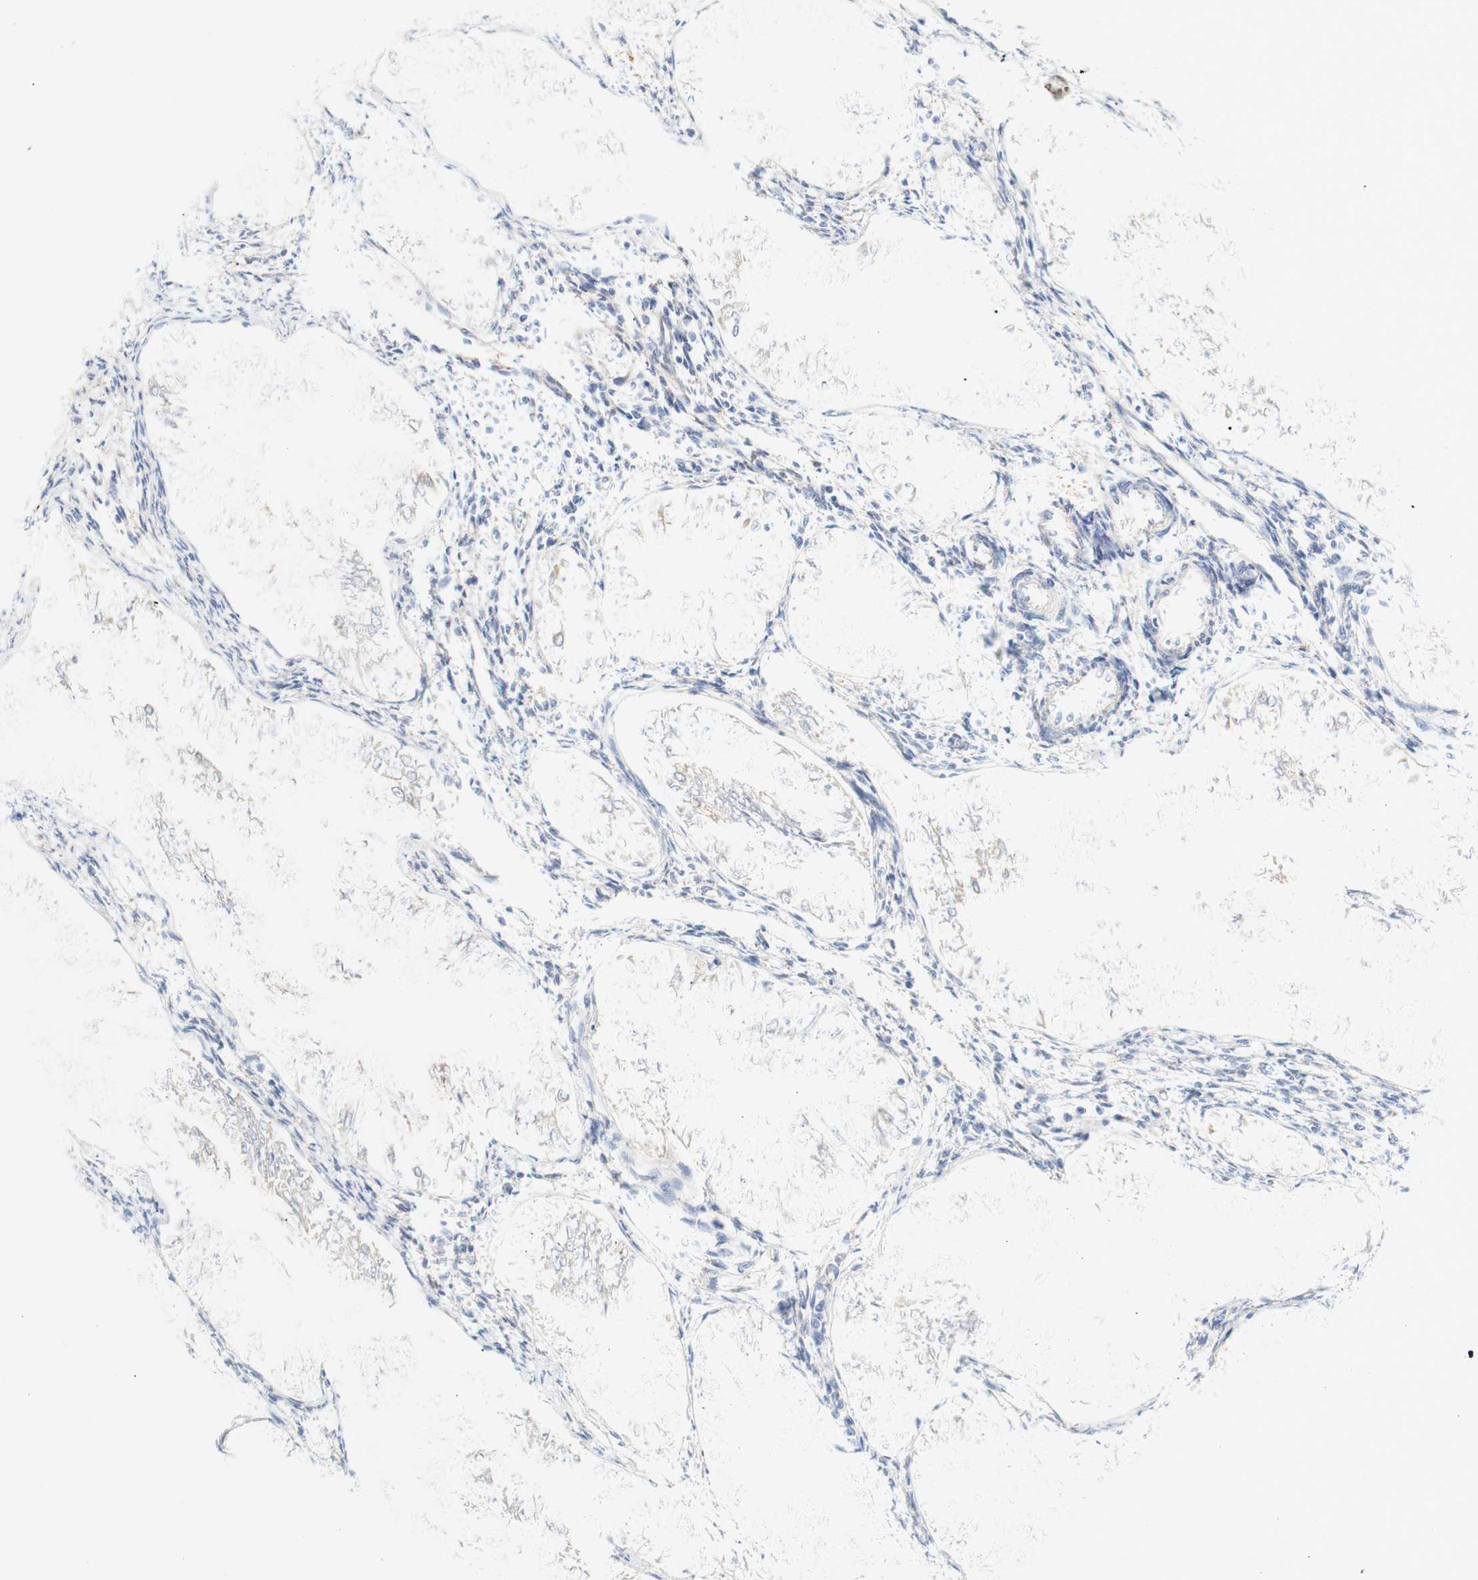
{"staining": {"intensity": "negative", "quantity": "none", "location": "none"}, "tissue": "endometrial cancer", "cell_type": "Tumor cells", "image_type": "cancer", "snomed": [{"axis": "morphology", "description": "Adenocarcinoma, NOS"}, {"axis": "topography", "description": "Endometrium"}], "caption": "The image reveals no significant staining in tumor cells of endometrial cancer (adenocarcinoma).", "gene": "PCDH7", "patient": {"sex": "female", "age": 53}}